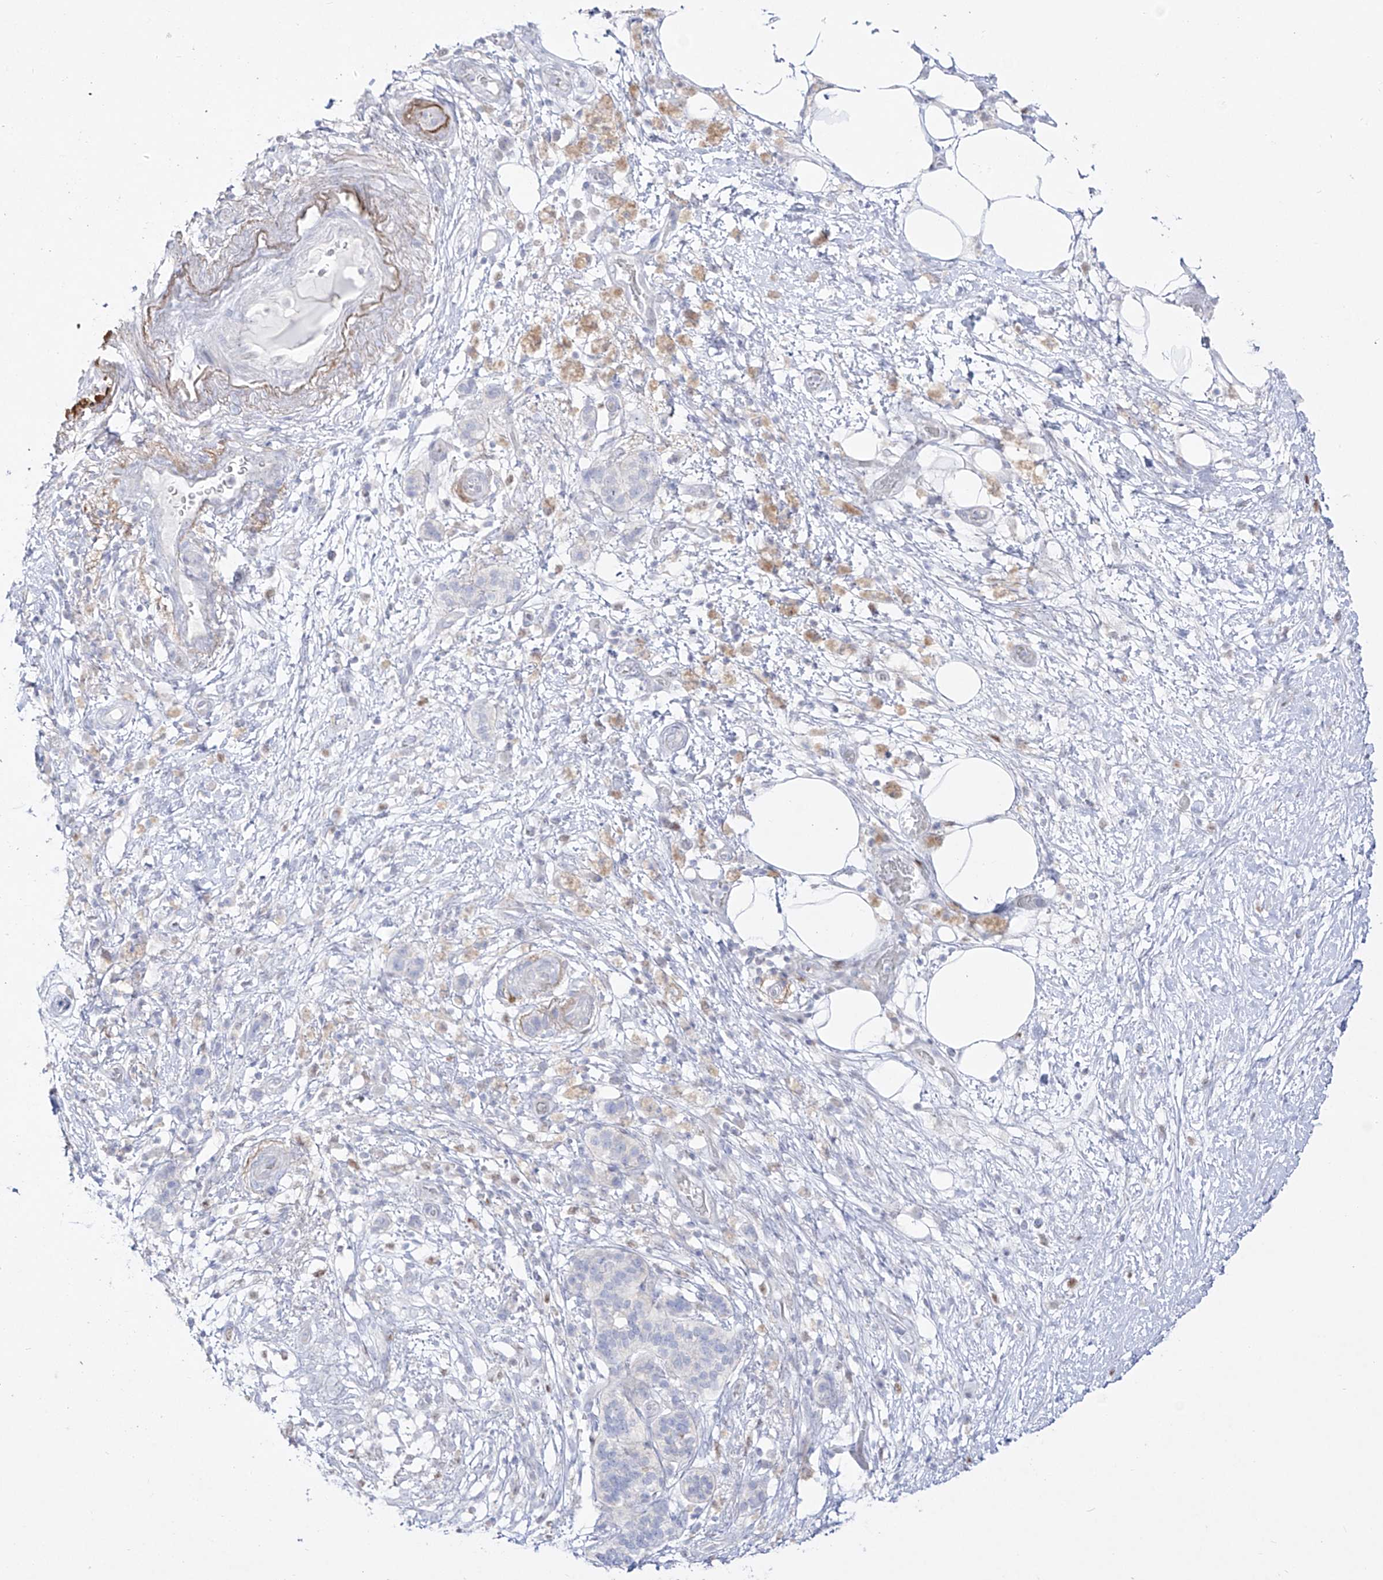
{"staining": {"intensity": "negative", "quantity": "none", "location": "none"}, "tissue": "pancreatic cancer", "cell_type": "Tumor cells", "image_type": "cancer", "snomed": [{"axis": "morphology", "description": "Adenocarcinoma, NOS"}, {"axis": "topography", "description": "Pancreas"}], "caption": "Immunohistochemistry (IHC) photomicrograph of human pancreatic cancer stained for a protein (brown), which demonstrates no expression in tumor cells.", "gene": "DMKN", "patient": {"sex": "female", "age": 78}}